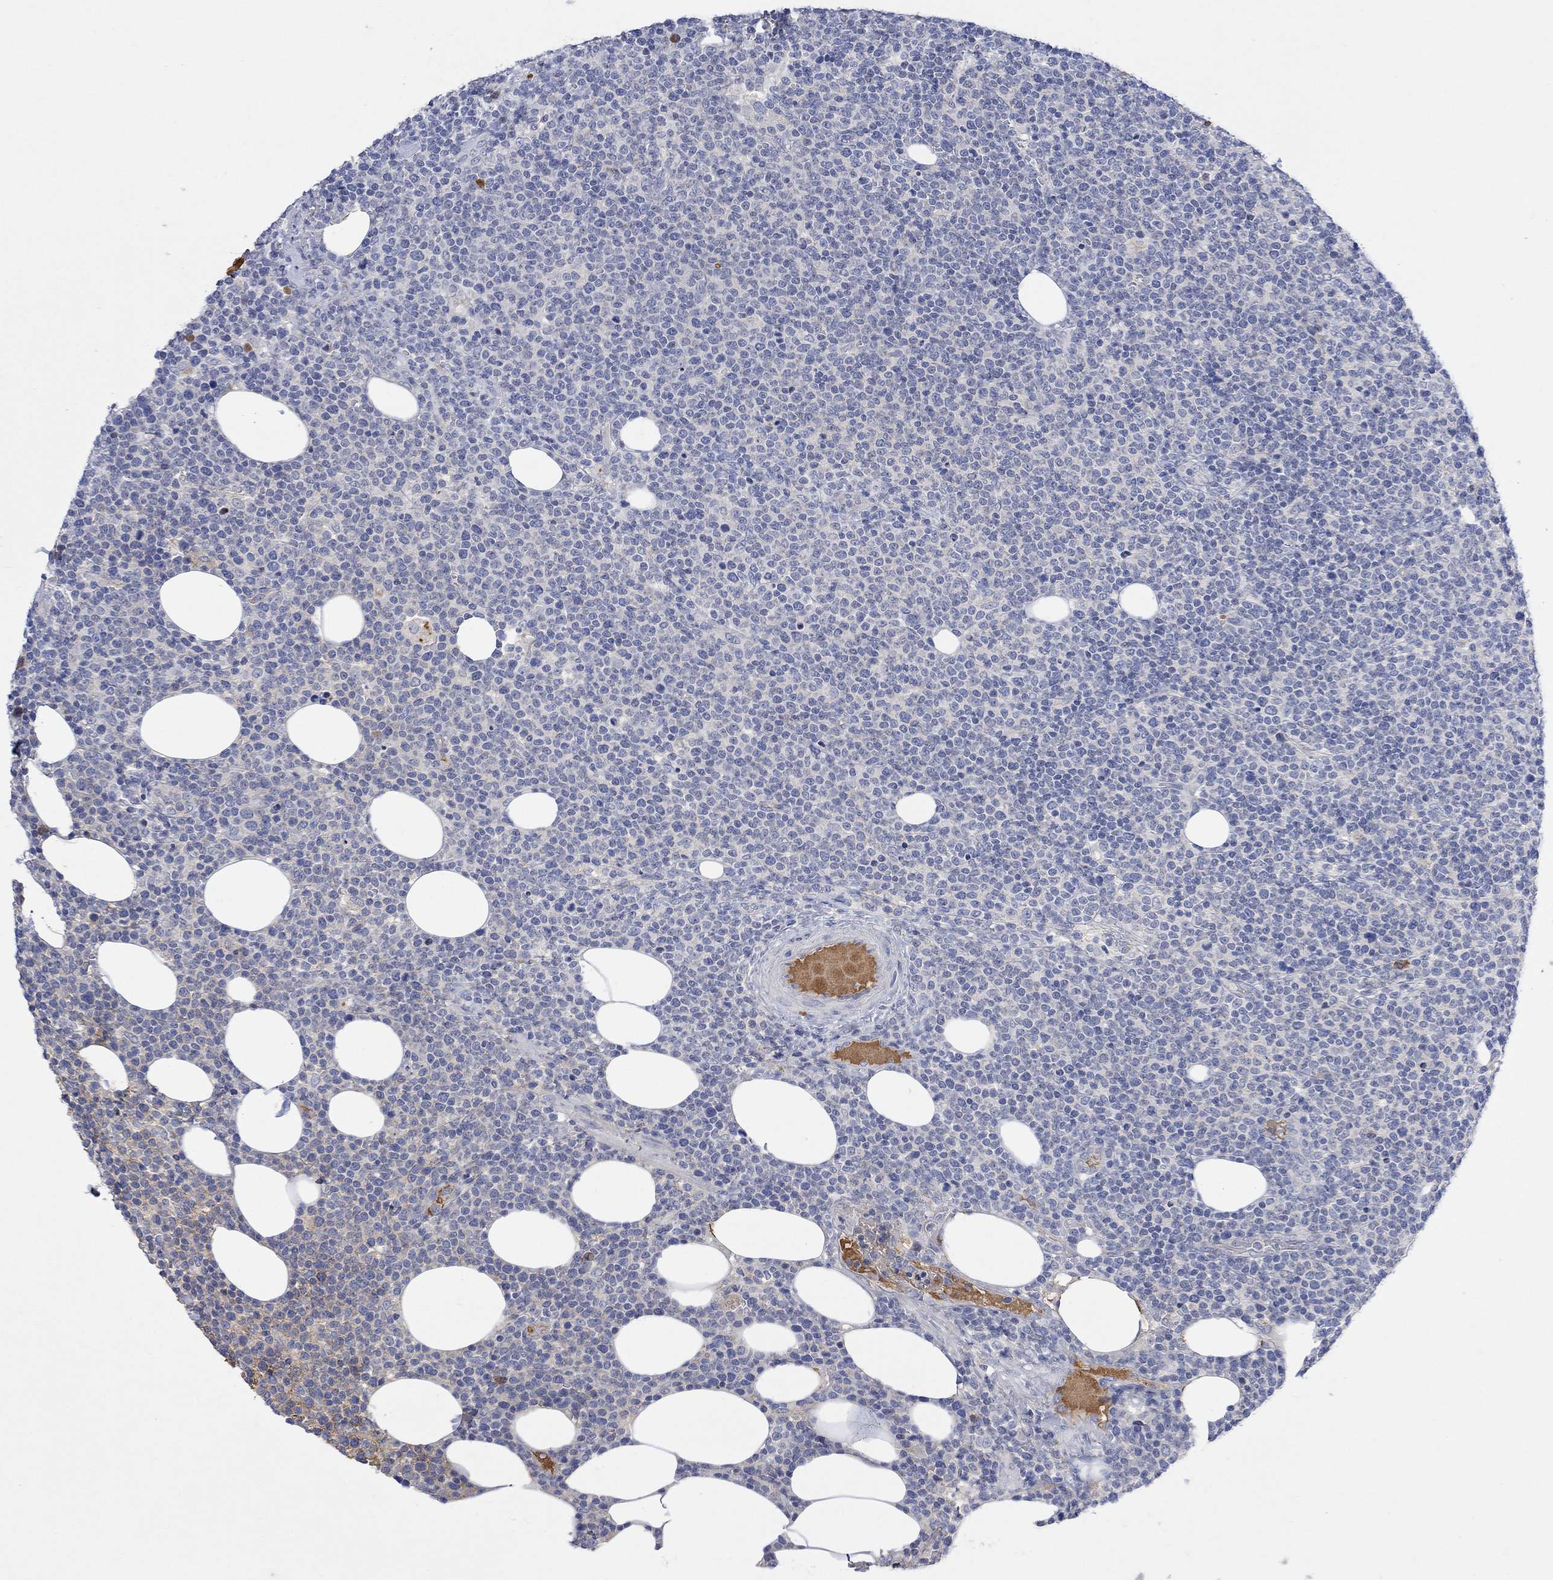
{"staining": {"intensity": "negative", "quantity": "none", "location": "none"}, "tissue": "lymphoma", "cell_type": "Tumor cells", "image_type": "cancer", "snomed": [{"axis": "morphology", "description": "Malignant lymphoma, non-Hodgkin's type, High grade"}, {"axis": "topography", "description": "Lymph node"}], "caption": "An image of lymphoma stained for a protein demonstrates no brown staining in tumor cells.", "gene": "MSTN", "patient": {"sex": "male", "age": 61}}